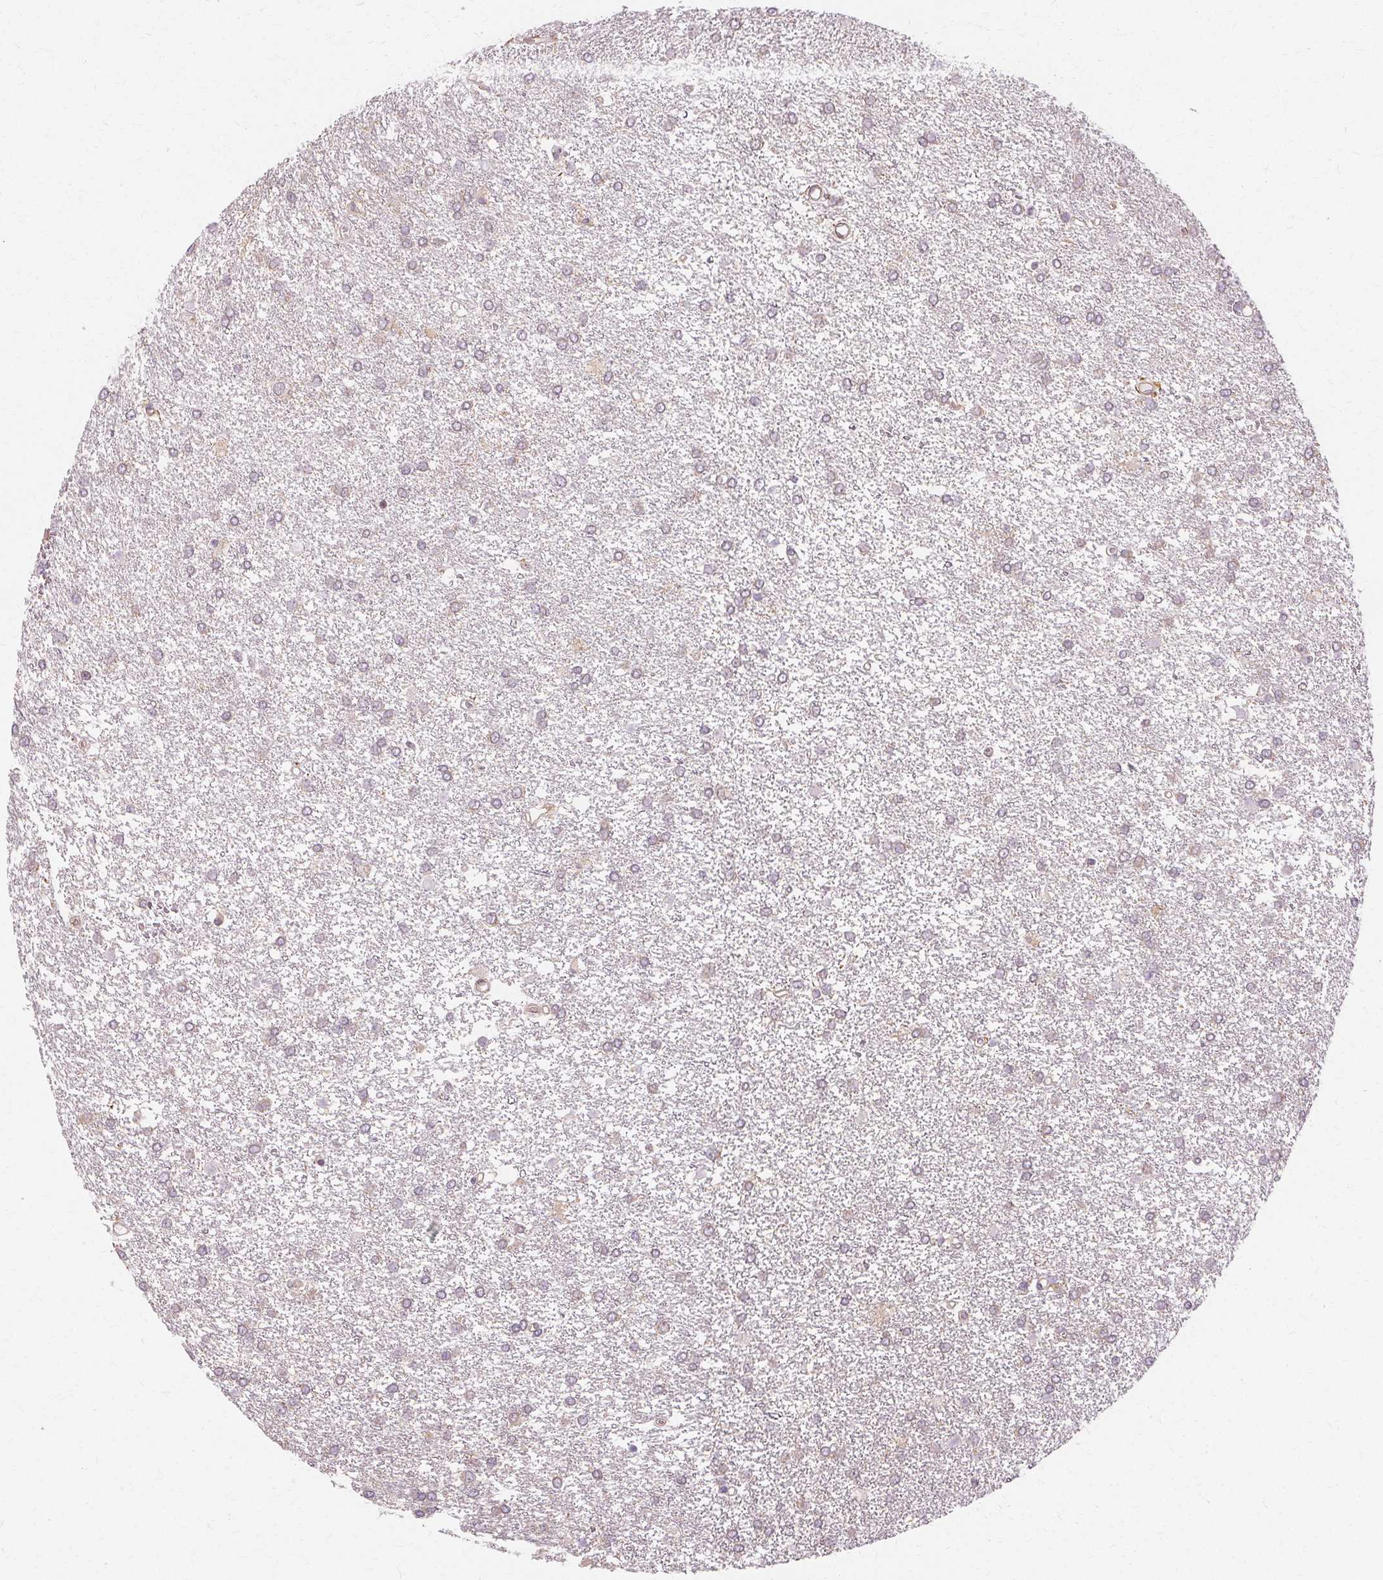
{"staining": {"intensity": "negative", "quantity": "none", "location": "none"}, "tissue": "glioma", "cell_type": "Tumor cells", "image_type": "cancer", "snomed": [{"axis": "morphology", "description": "Glioma, malignant, High grade"}, {"axis": "topography", "description": "Brain"}], "caption": "Malignant glioma (high-grade) was stained to show a protein in brown. There is no significant expression in tumor cells.", "gene": "USP8", "patient": {"sex": "female", "age": 61}}